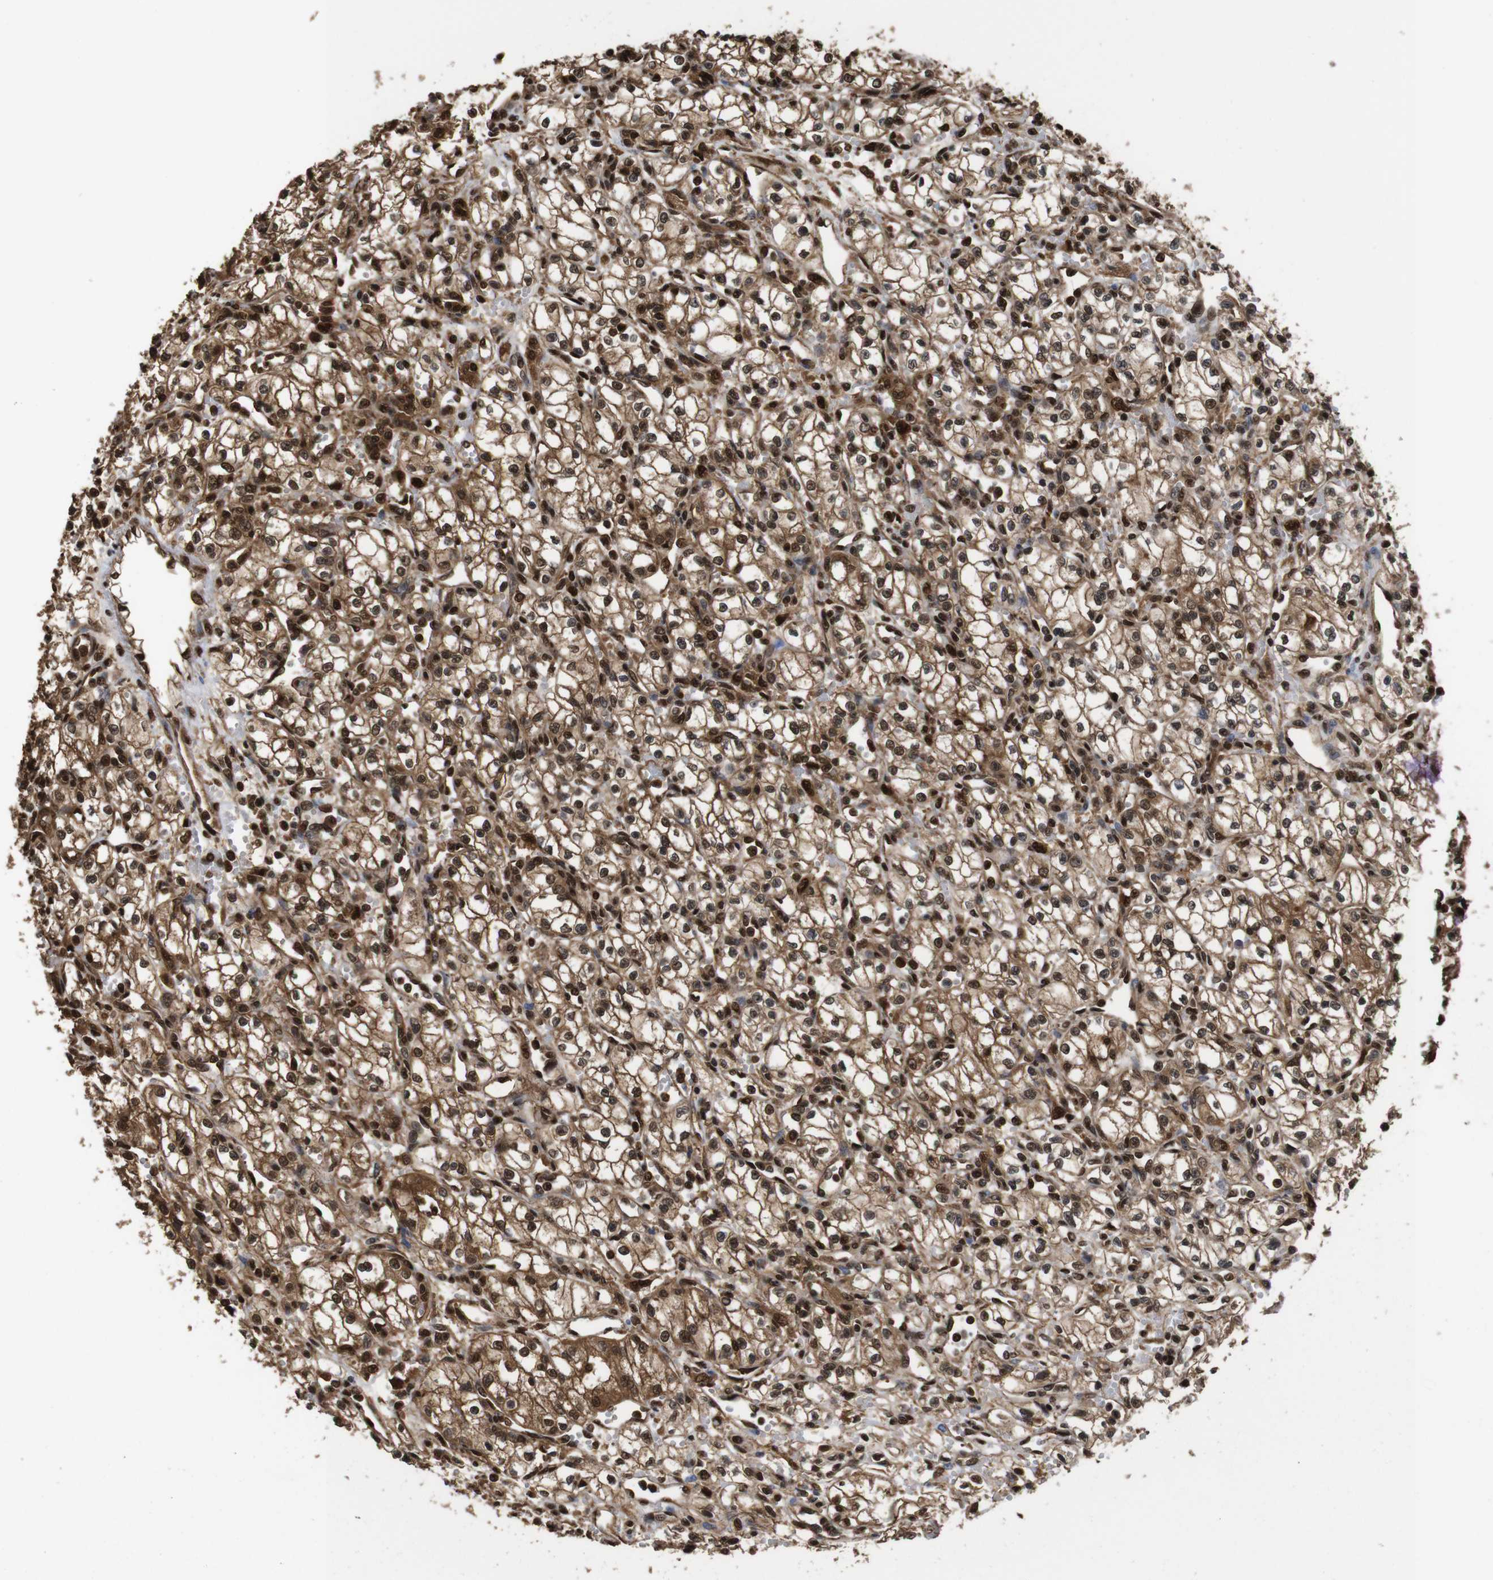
{"staining": {"intensity": "moderate", "quantity": ">75%", "location": "cytoplasmic/membranous,nuclear"}, "tissue": "renal cancer", "cell_type": "Tumor cells", "image_type": "cancer", "snomed": [{"axis": "morphology", "description": "Normal tissue, NOS"}, {"axis": "morphology", "description": "Adenocarcinoma, NOS"}, {"axis": "topography", "description": "Kidney"}], "caption": "Immunohistochemistry of human renal cancer (adenocarcinoma) displays medium levels of moderate cytoplasmic/membranous and nuclear expression in approximately >75% of tumor cells. (DAB (3,3'-diaminobenzidine) IHC with brightfield microscopy, high magnification).", "gene": "VCP", "patient": {"sex": "male", "age": 59}}